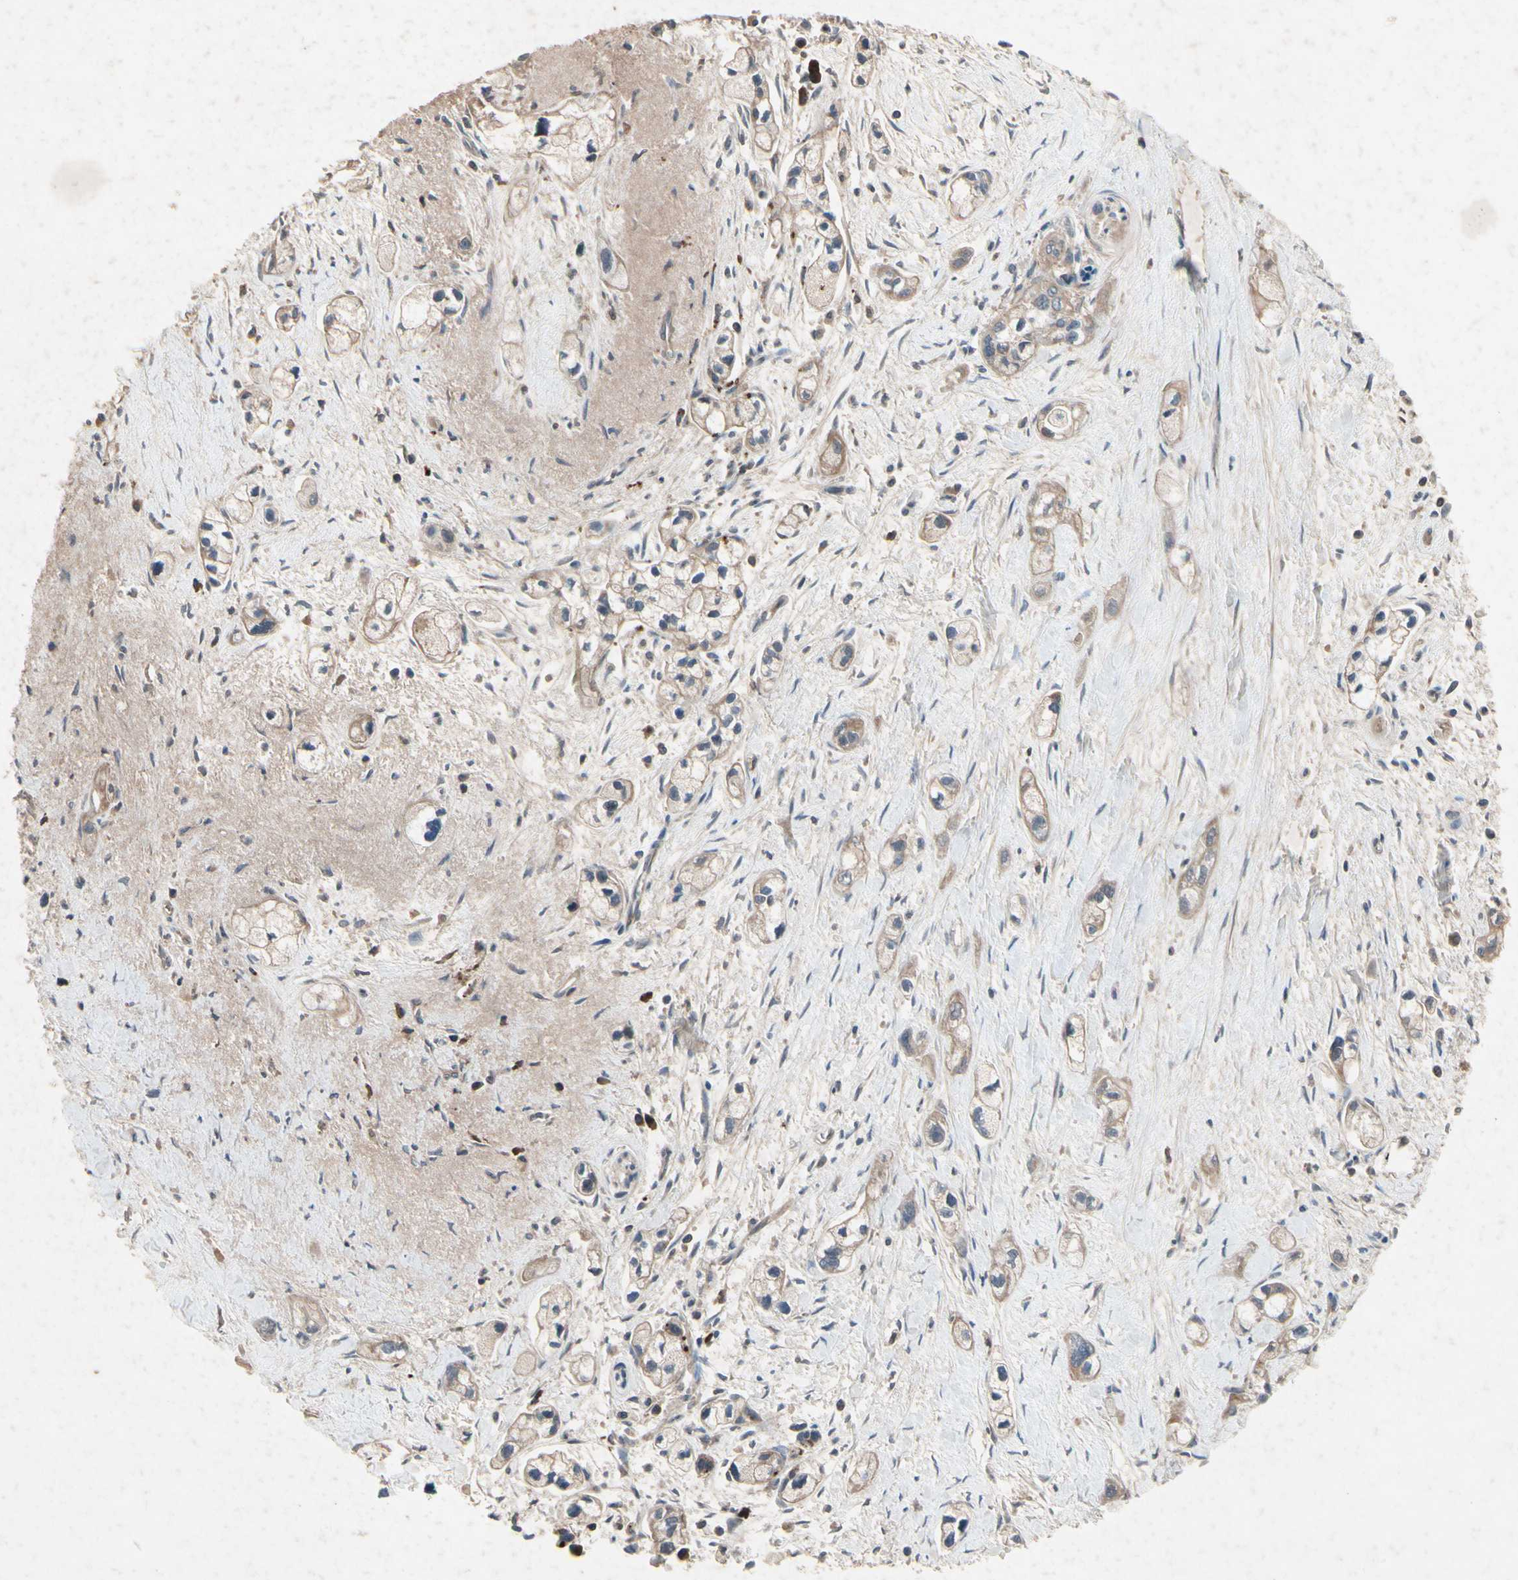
{"staining": {"intensity": "weak", "quantity": ">75%", "location": "cytoplasmic/membranous"}, "tissue": "pancreatic cancer", "cell_type": "Tumor cells", "image_type": "cancer", "snomed": [{"axis": "morphology", "description": "Adenocarcinoma, NOS"}, {"axis": "topography", "description": "Pancreas"}], "caption": "A brown stain shows weak cytoplasmic/membranous staining of a protein in pancreatic cancer (adenocarcinoma) tumor cells.", "gene": "IL1RL1", "patient": {"sex": "male", "age": 74}}